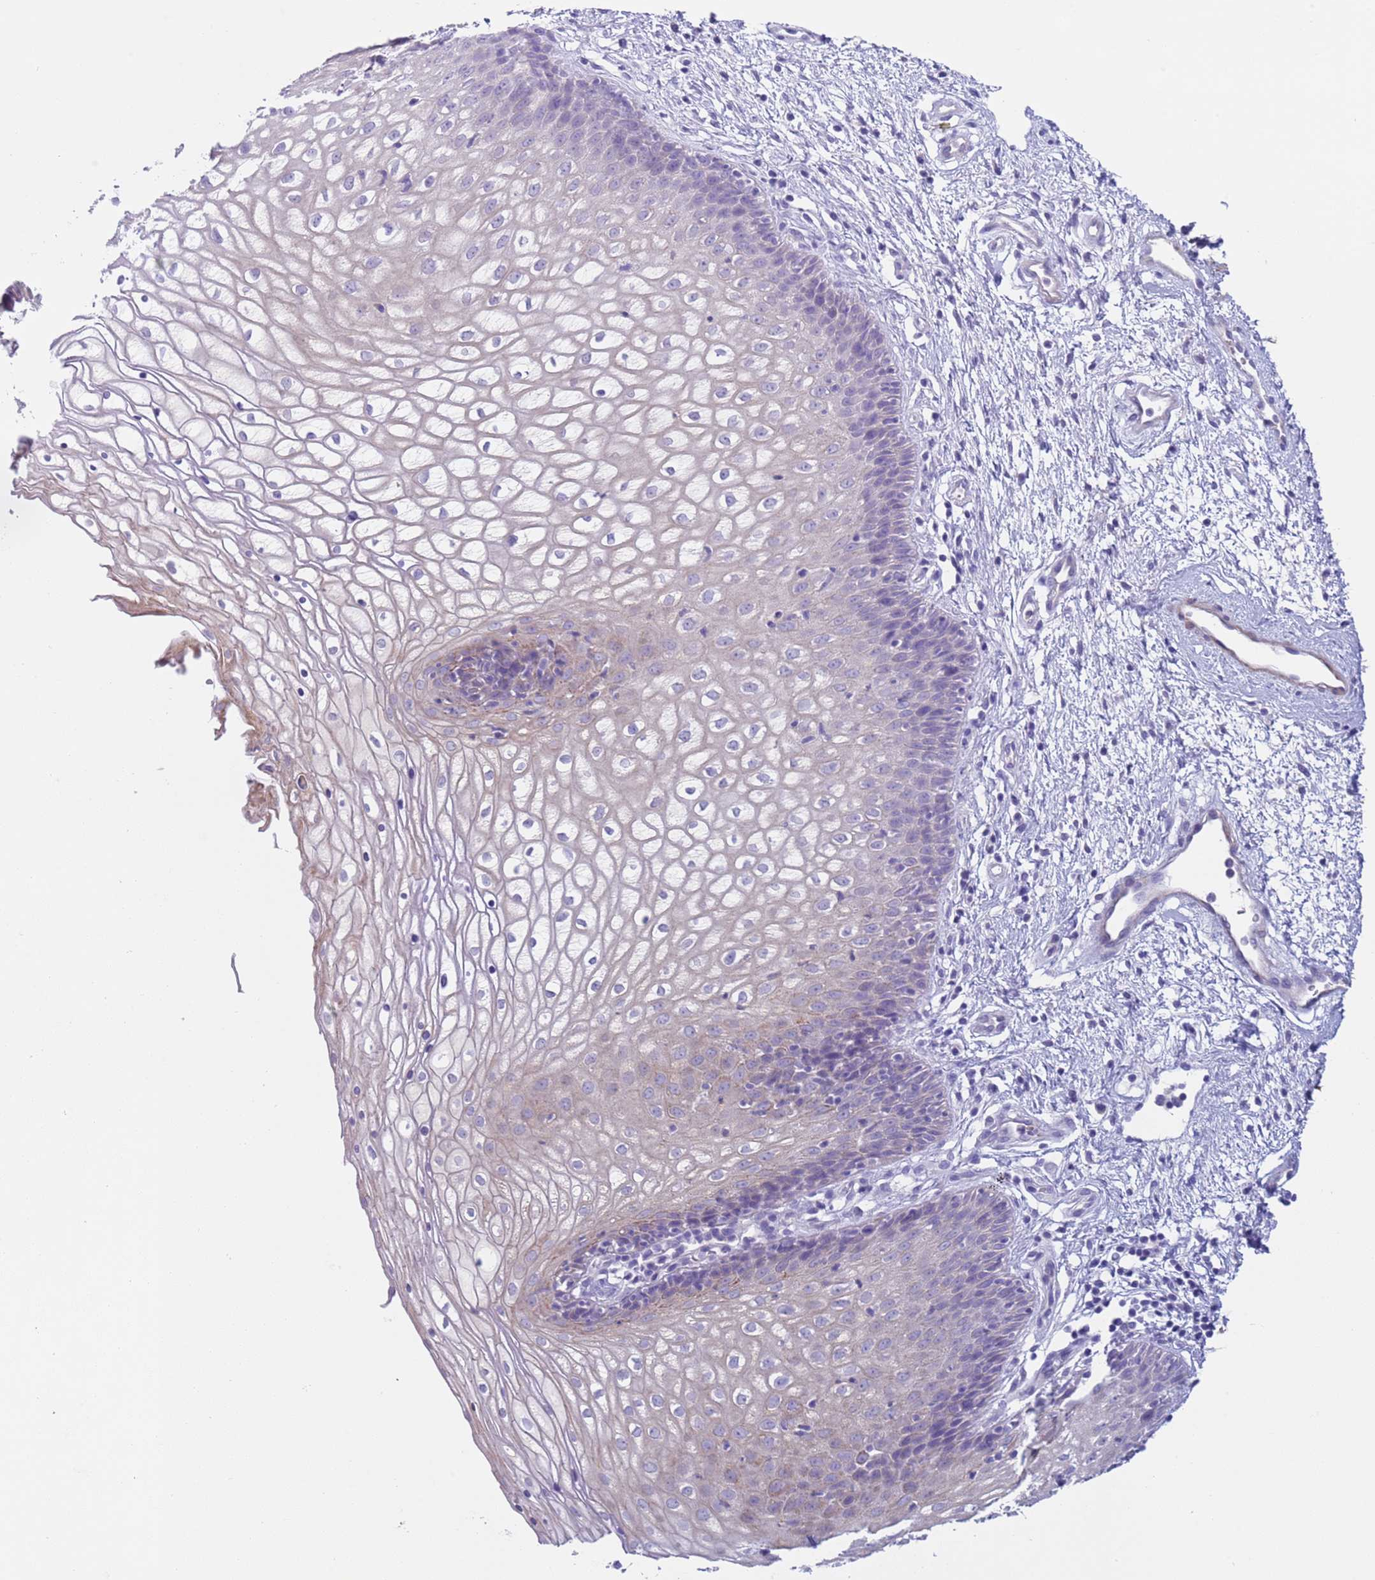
{"staining": {"intensity": "negative", "quantity": "none", "location": "none"}, "tissue": "vagina", "cell_type": "Squamous epithelial cells", "image_type": "normal", "snomed": [{"axis": "morphology", "description": "Normal tissue, NOS"}, {"axis": "topography", "description": "Vagina"}], "caption": "DAB immunohistochemical staining of normal vagina displays no significant expression in squamous epithelial cells.", "gene": "KBTBD3", "patient": {"sex": "female", "age": 34}}